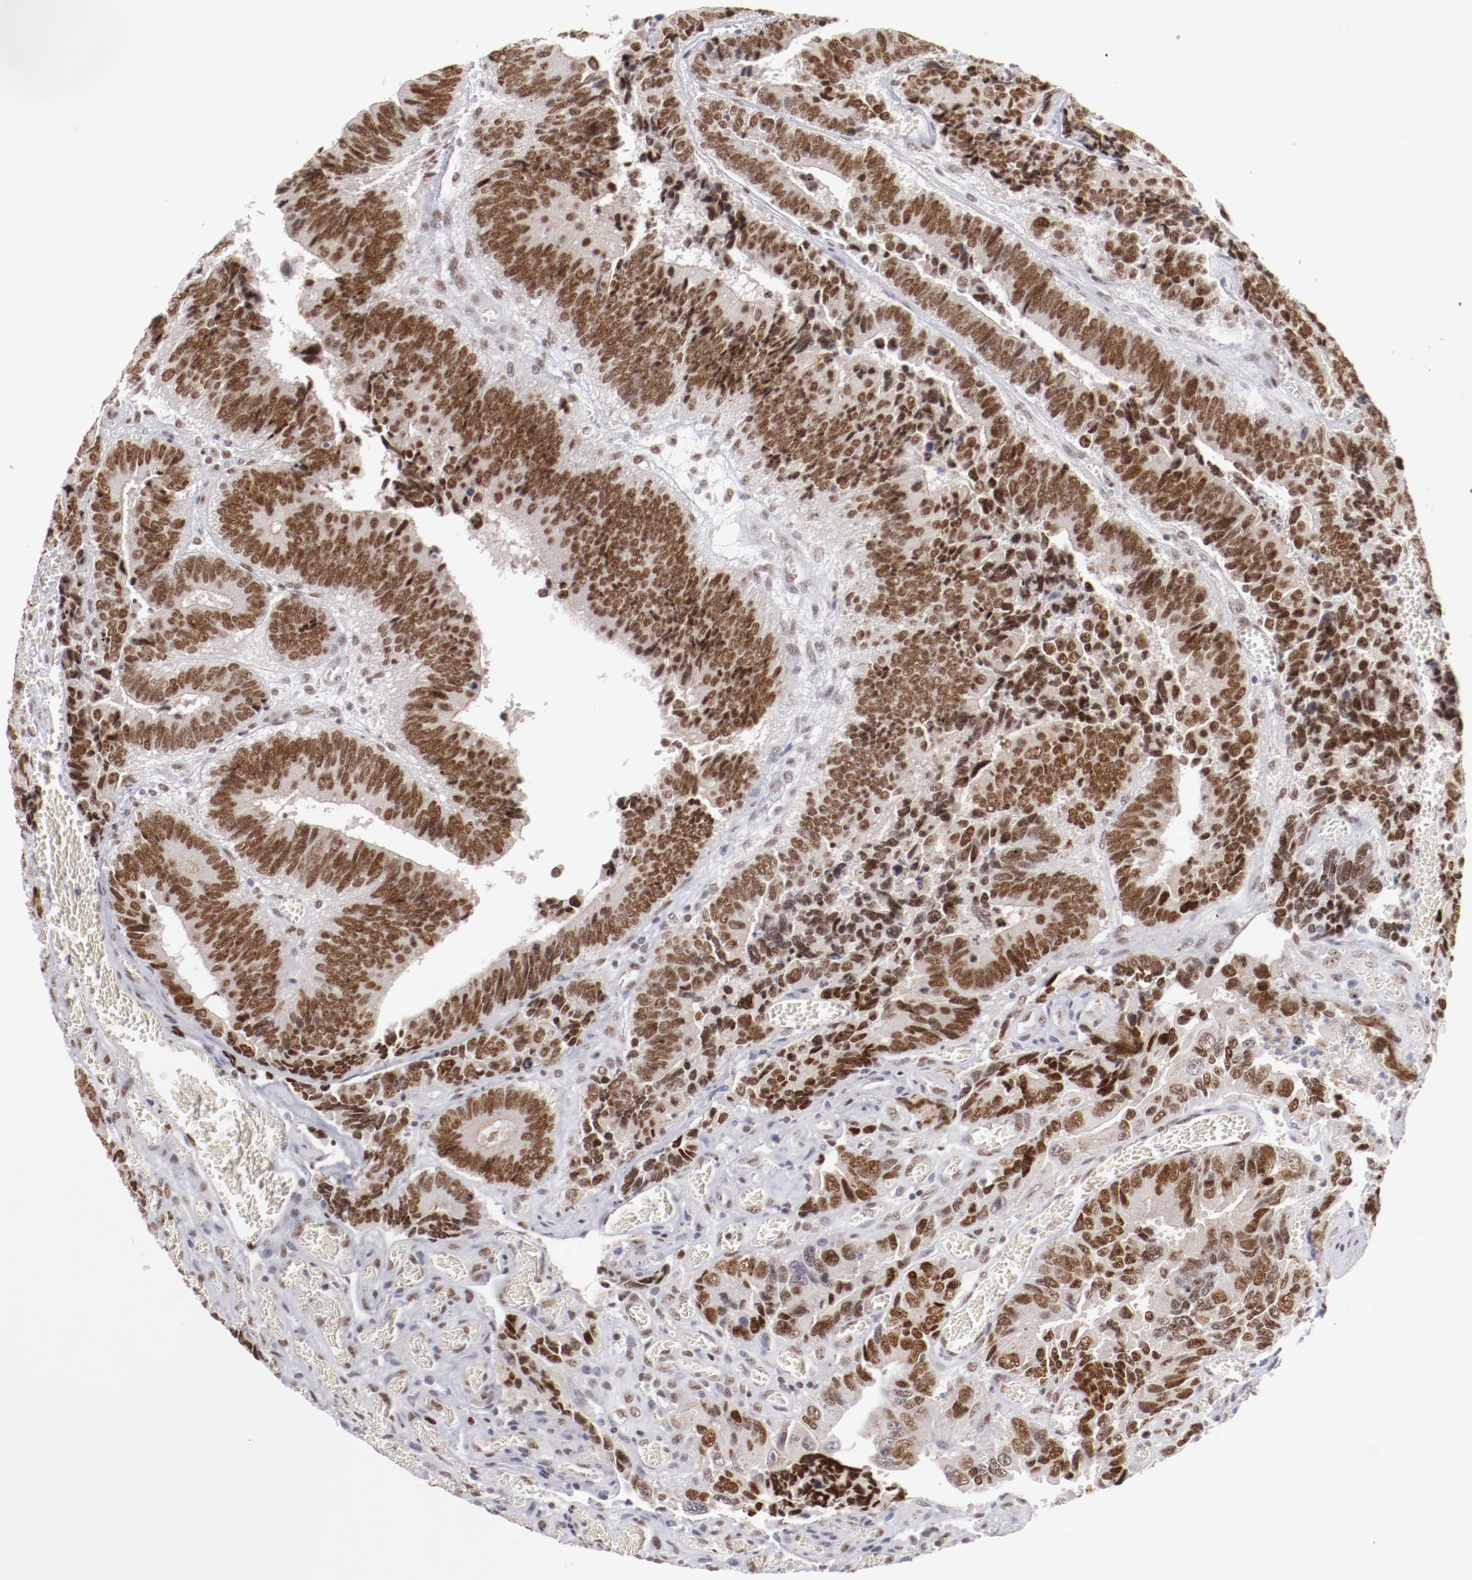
{"staining": {"intensity": "strong", "quantity": ">75%", "location": "nuclear"}, "tissue": "colorectal cancer", "cell_type": "Tumor cells", "image_type": "cancer", "snomed": [{"axis": "morphology", "description": "Adenocarcinoma, NOS"}, {"axis": "topography", "description": "Colon"}], "caption": "Immunohistochemistry photomicrograph of colorectal cancer (adenocarcinoma) stained for a protein (brown), which reveals high levels of strong nuclear positivity in about >75% of tumor cells.", "gene": "TFAP4", "patient": {"sex": "male", "age": 72}}